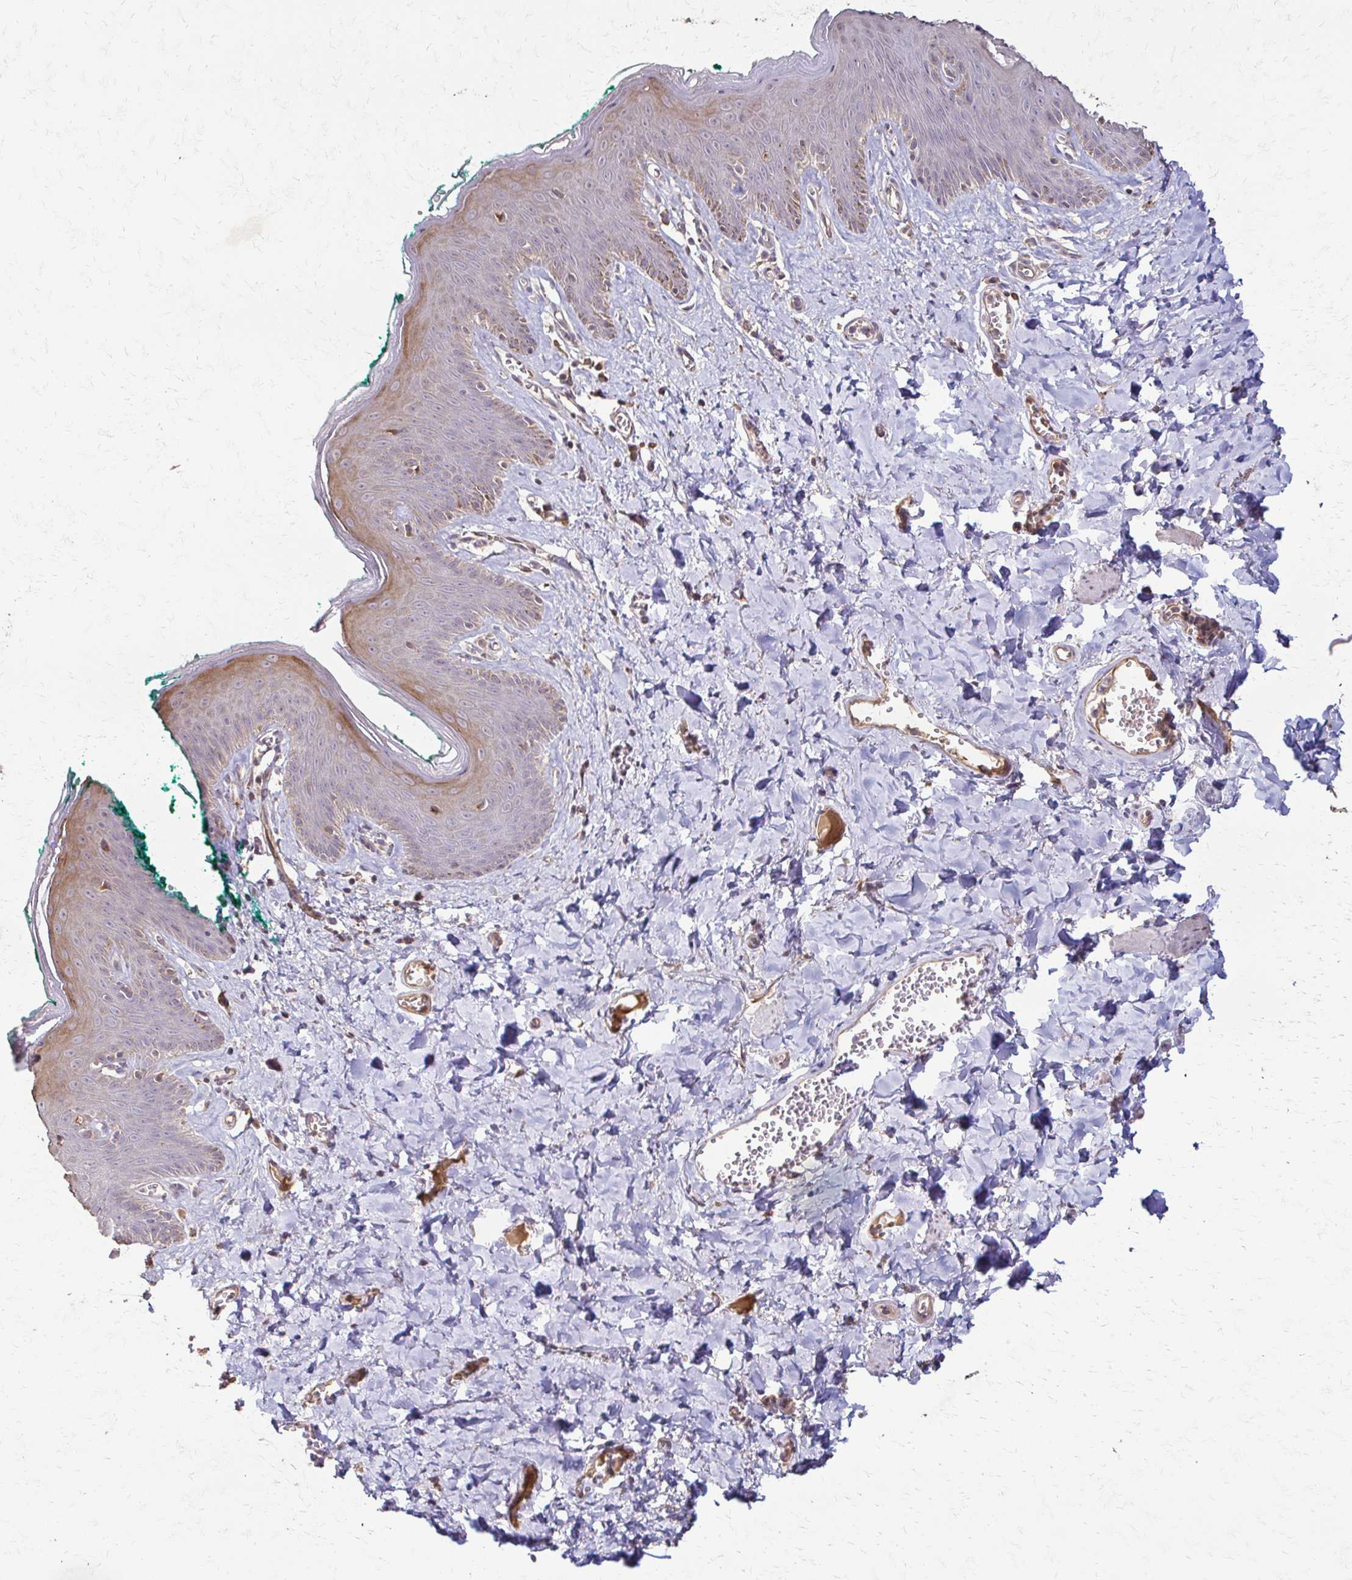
{"staining": {"intensity": "weak", "quantity": "25%-75%", "location": "cytoplasmic/membranous"}, "tissue": "skin", "cell_type": "Epidermal cells", "image_type": "normal", "snomed": [{"axis": "morphology", "description": "Normal tissue, NOS"}, {"axis": "topography", "description": "Vulva"}, {"axis": "topography", "description": "Peripheral nerve tissue"}], "caption": "This is a histology image of immunohistochemistry staining of unremarkable skin, which shows weak expression in the cytoplasmic/membranous of epidermal cells.", "gene": "IL18BP", "patient": {"sex": "female", "age": 66}}